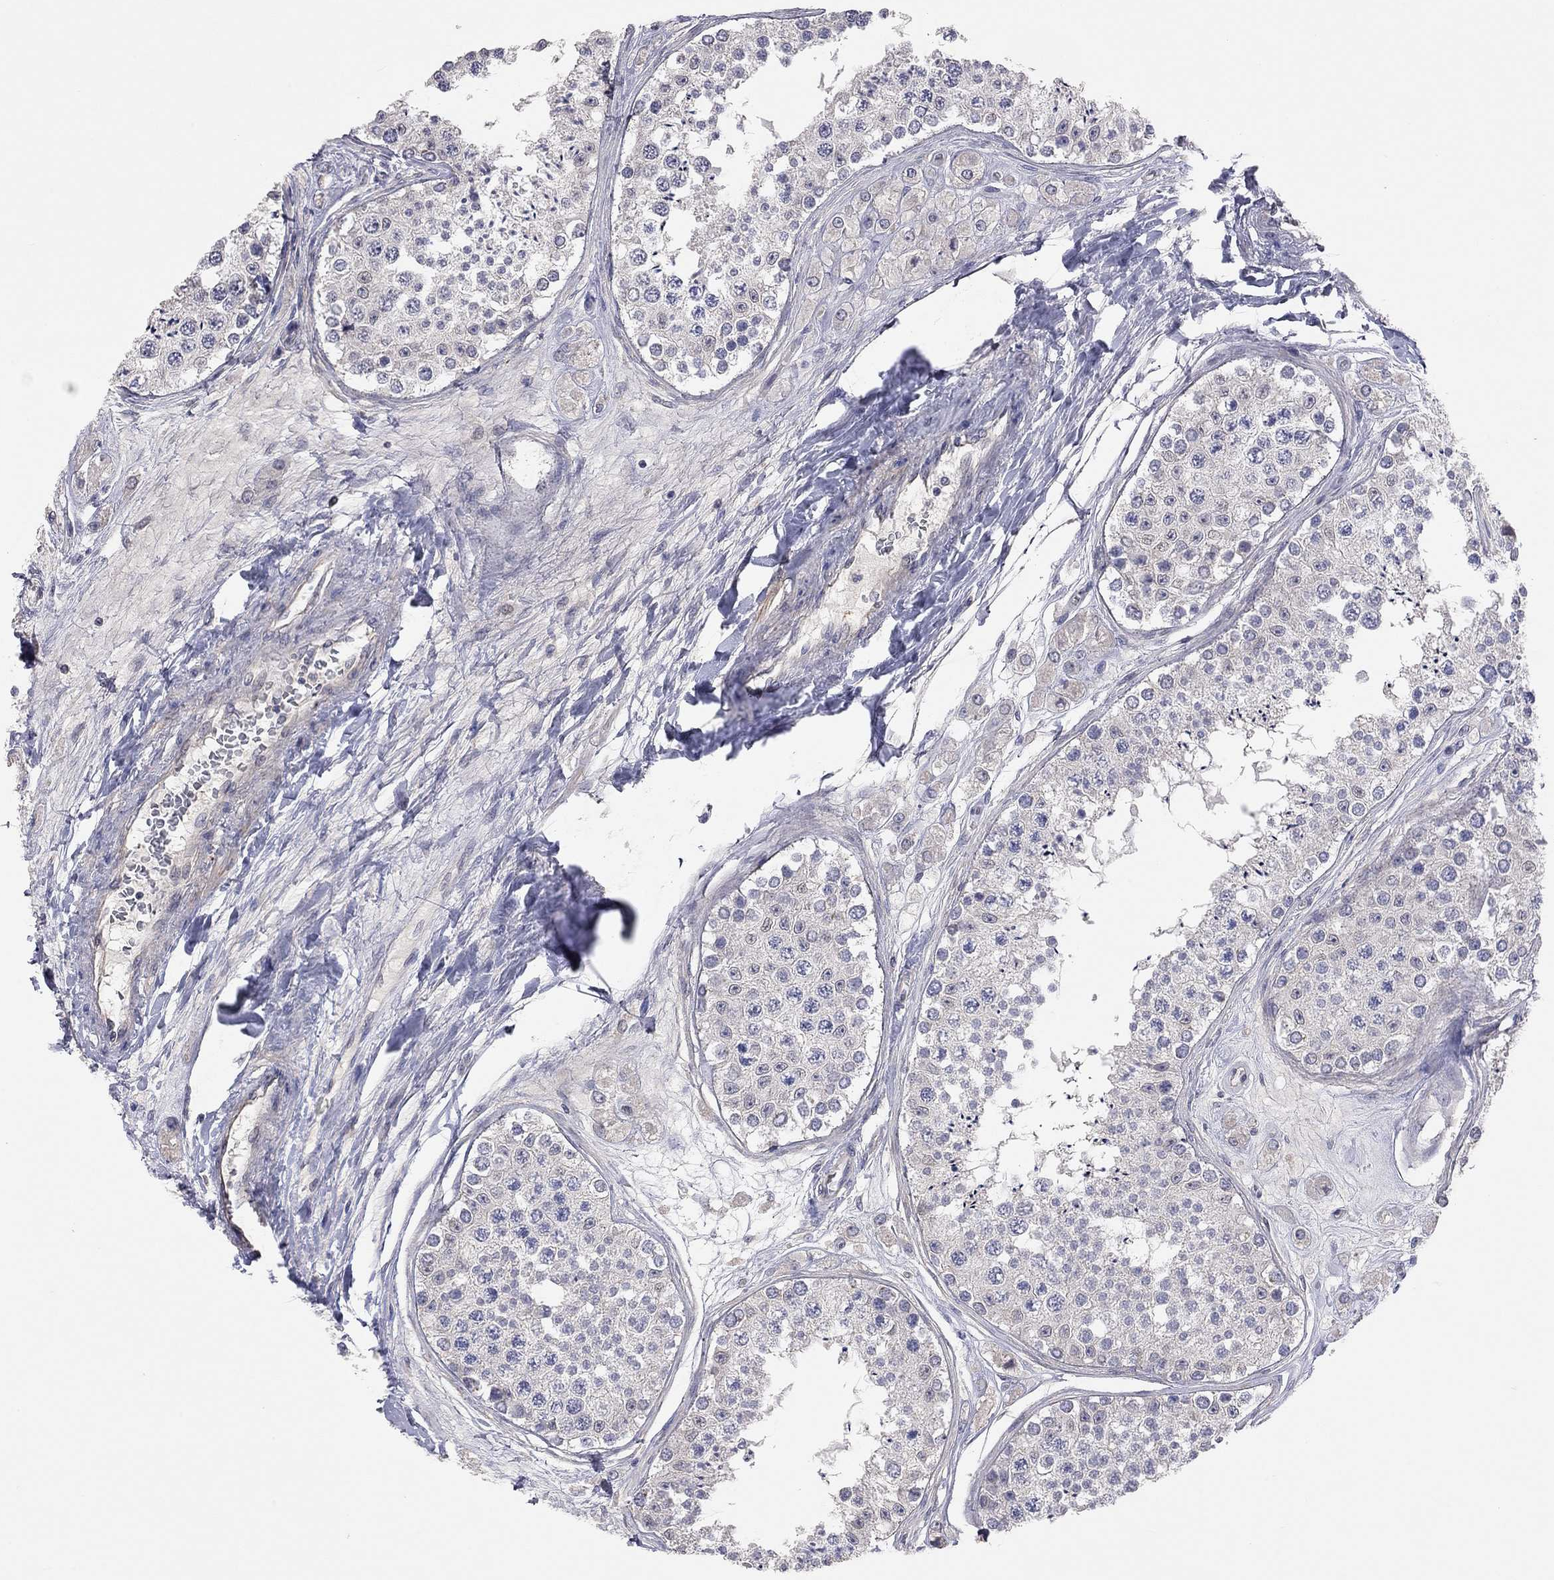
{"staining": {"intensity": "weak", "quantity": "<25%", "location": "cytoplasmic/membranous"}, "tissue": "testis", "cell_type": "Cells in seminiferous ducts", "image_type": "normal", "snomed": [{"axis": "morphology", "description": "Normal tissue, NOS"}, {"axis": "topography", "description": "Testis"}], "caption": "This is a photomicrograph of immunohistochemistry staining of benign testis, which shows no expression in cells in seminiferous ducts.", "gene": "KCNB1", "patient": {"sex": "male", "age": 25}}